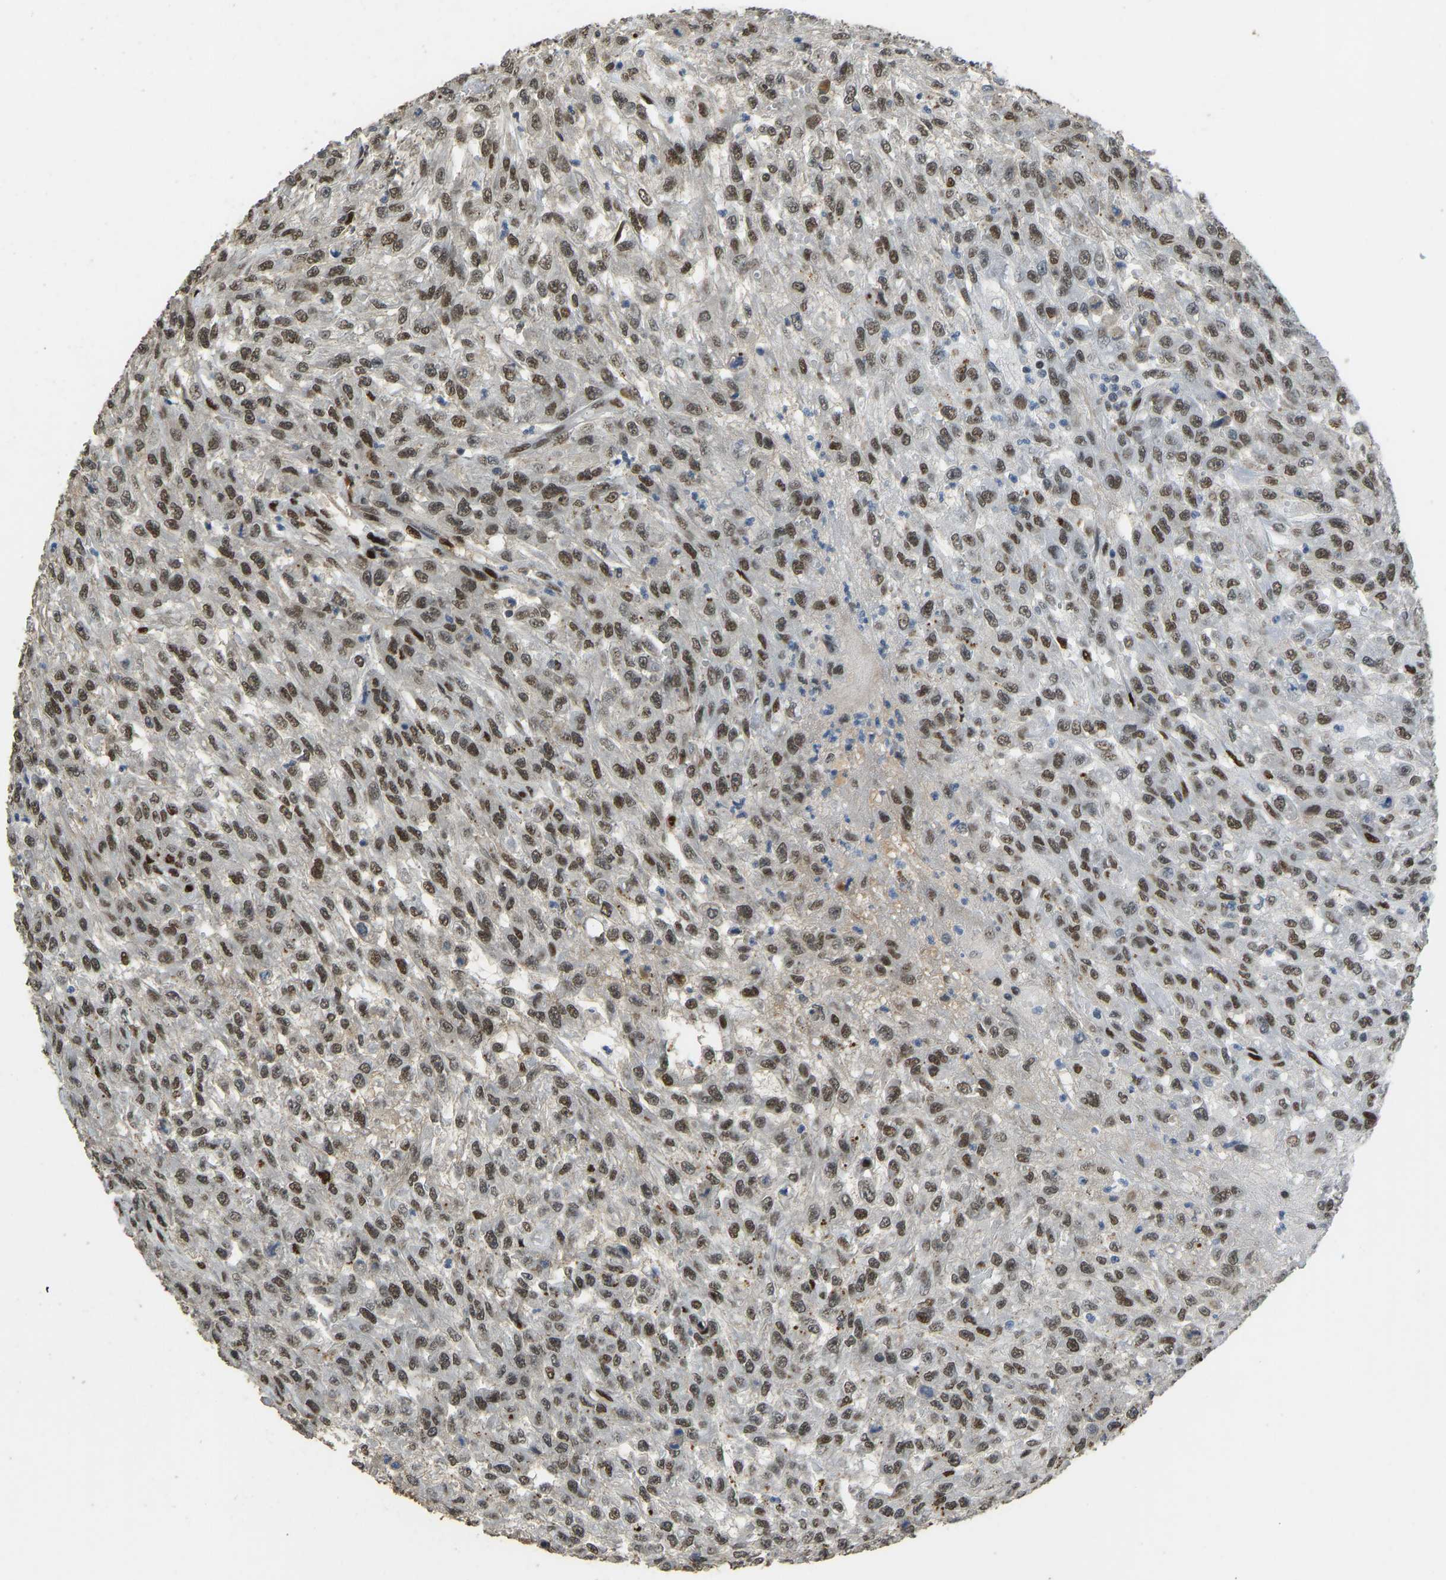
{"staining": {"intensity": "strong", "quantity": "25%-75%", "location": "nuclear"}, "tissue": "urothelial cancer", "cell_type": "Tumor cells", "image_type": "cancer", "snomed": [{"axis": "morphology", "description": "Urothelial carcinoma, High grade"}, {"axis": "topography", "description": "Urinary bladder"}], "caption": "Protein staining reveals strong nuclear expression in about 25%-75% of tumor cells in high-grade urothelial carcinoma.", "gene": "FOXK1", "patient": {"sex": "male", "age": 46}}